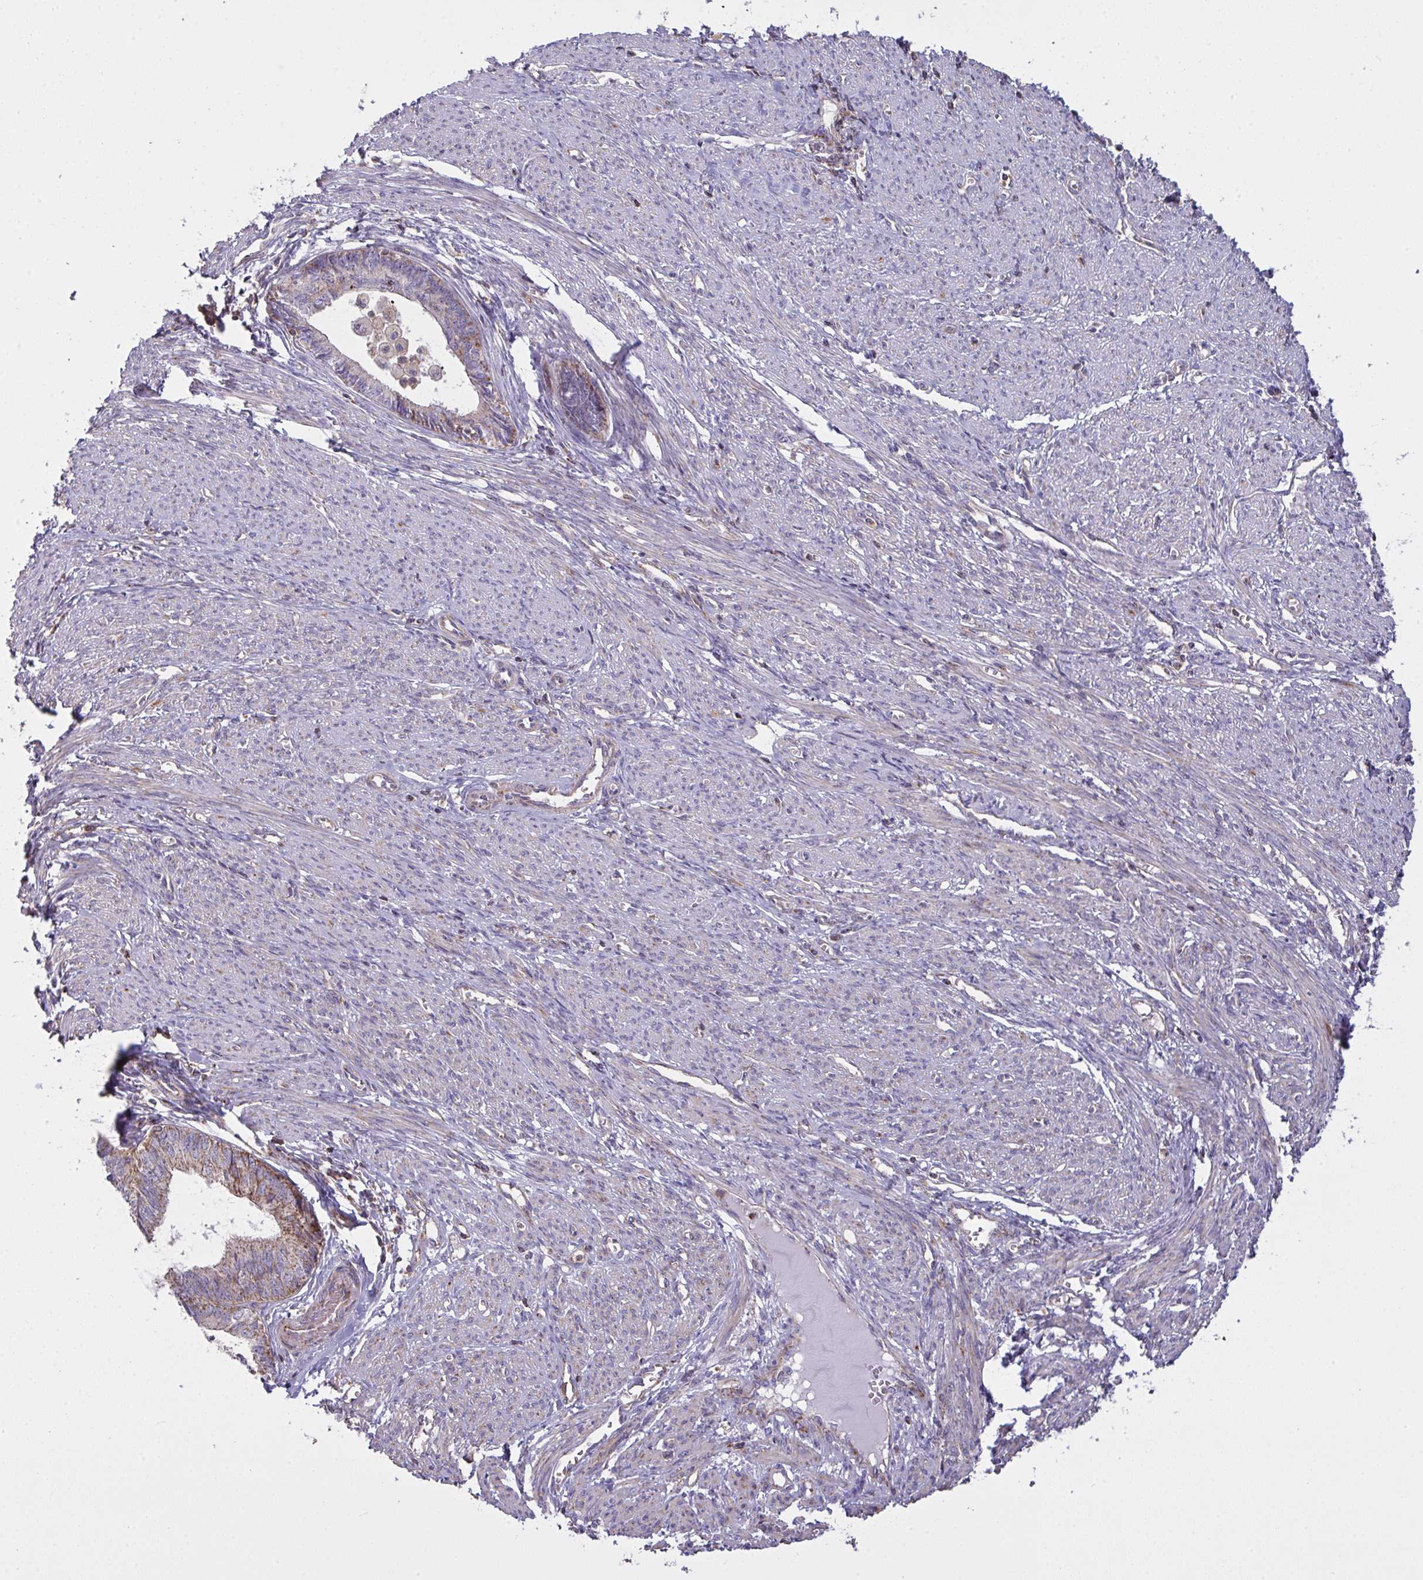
{"staining": {"intensity": "moderate", "quantity": "<25%", "location": "cytoplasmic/membranous"}, "tissue": "endometrial cancer", "cell_type": "Tumor cells", "image_type": "cancer", "snomed": [{"axis": "morphology", "description": "Adenocarcinoma, NOS"}, {"axis": "topography", "description": "Endometrium"}], "caption": "Endometrial adenocarcinoma stained with a brown dye shows moderate cytoplasmic/membranous positive expression in about <25% of tumor cells.", "gene": "MICOS10", "patient": {"sex": "female", "age": 68}}